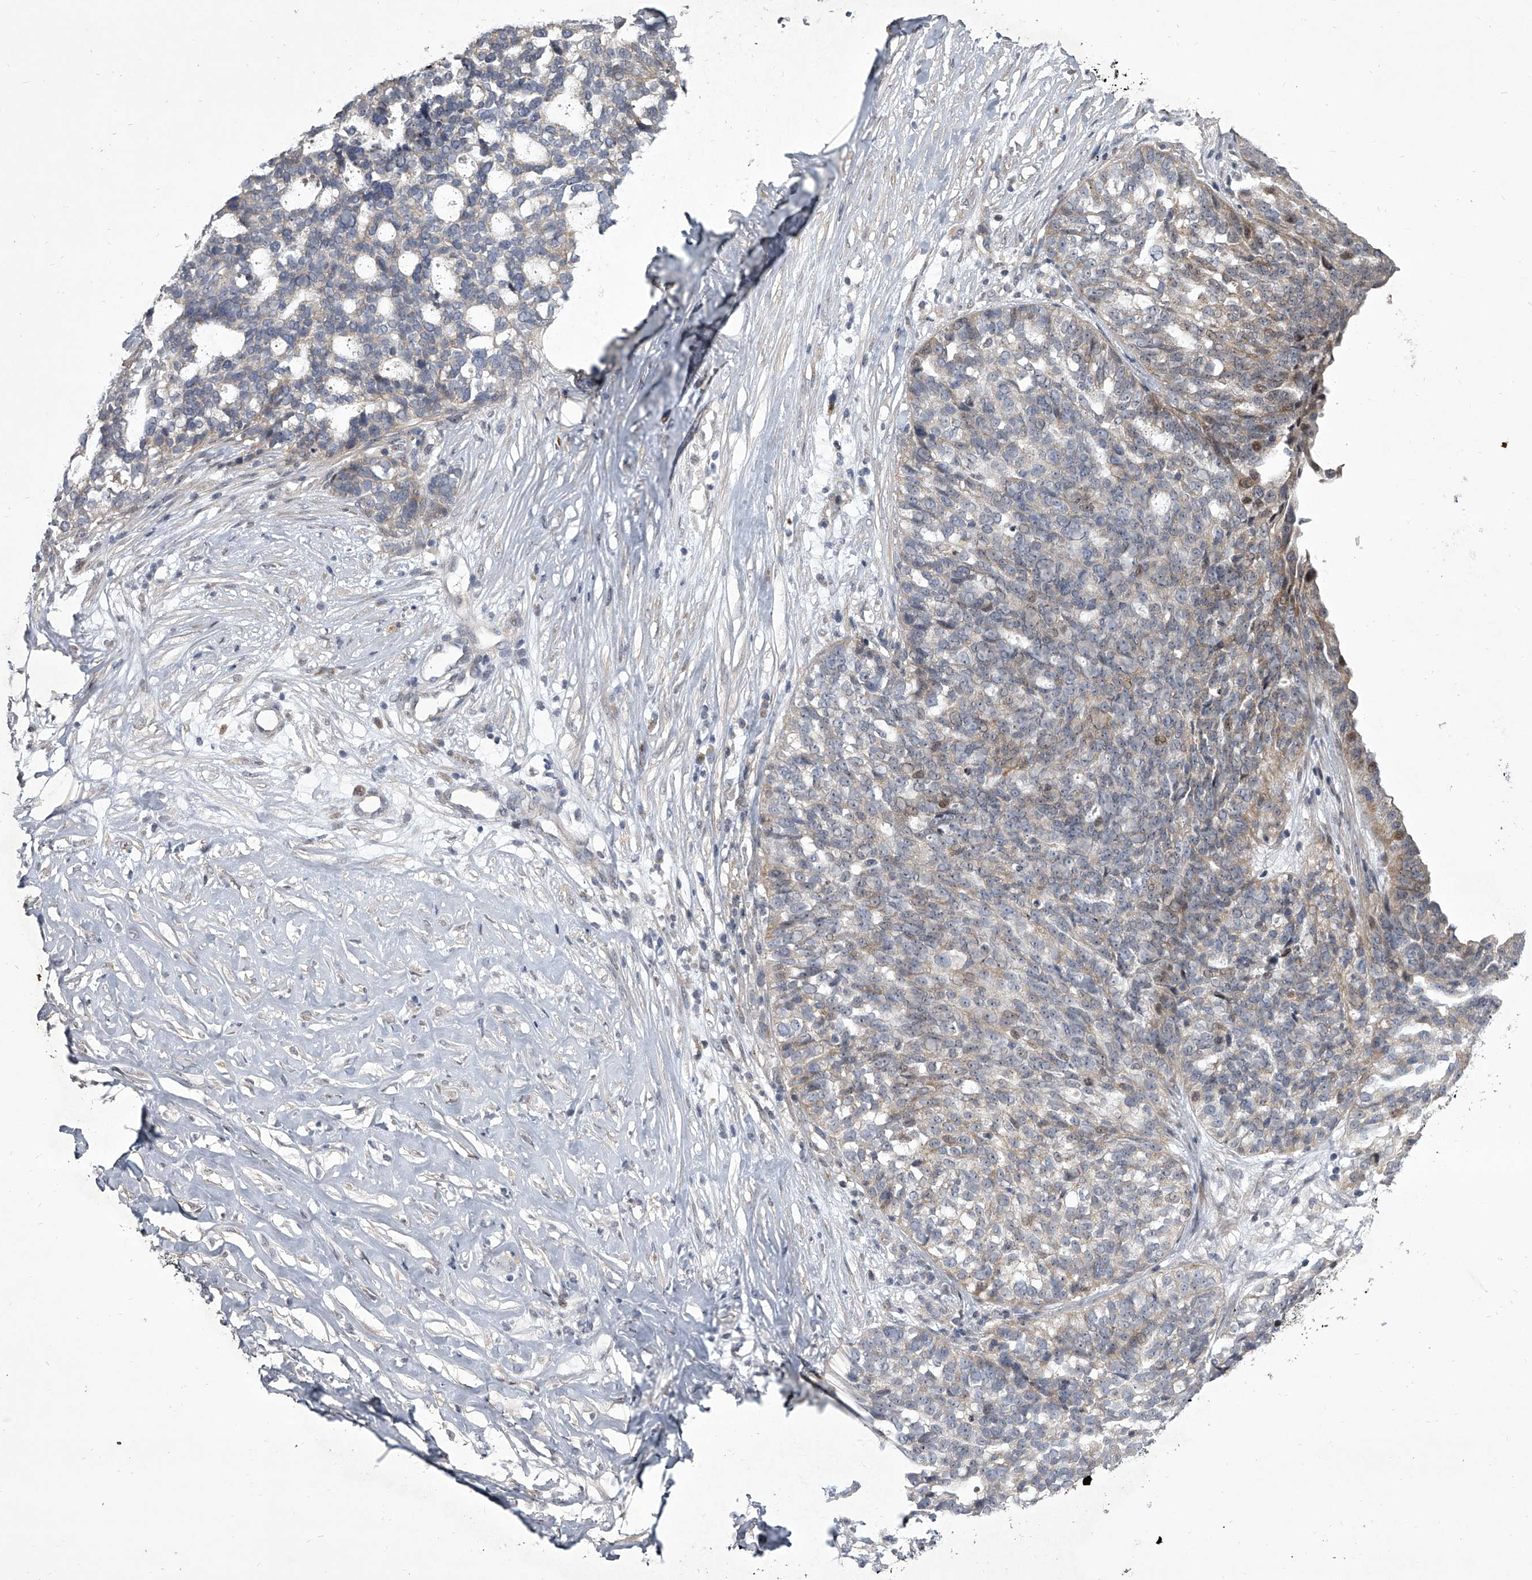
{"staining": {"intensity": "weak", "quantity": "<25%", "location": "nuclear"}, "tissue": "ovarian cancer", "cell_type": "Tumor cells", "image_type": "cancer", "snomed": [{"axis": "morphology", "description": "Cystadenocarcinoma, serous, NOS"}, {"axis": "topography", "description": "Ovary"}], "caption": "A micrograph of ovarian cancer (serous cystadenocarcinoma) stained for a protein demonstrates no brown staining in tumor cells.", "gene": "HEATR6", "patient": {"sex": "female", "age": 59}}